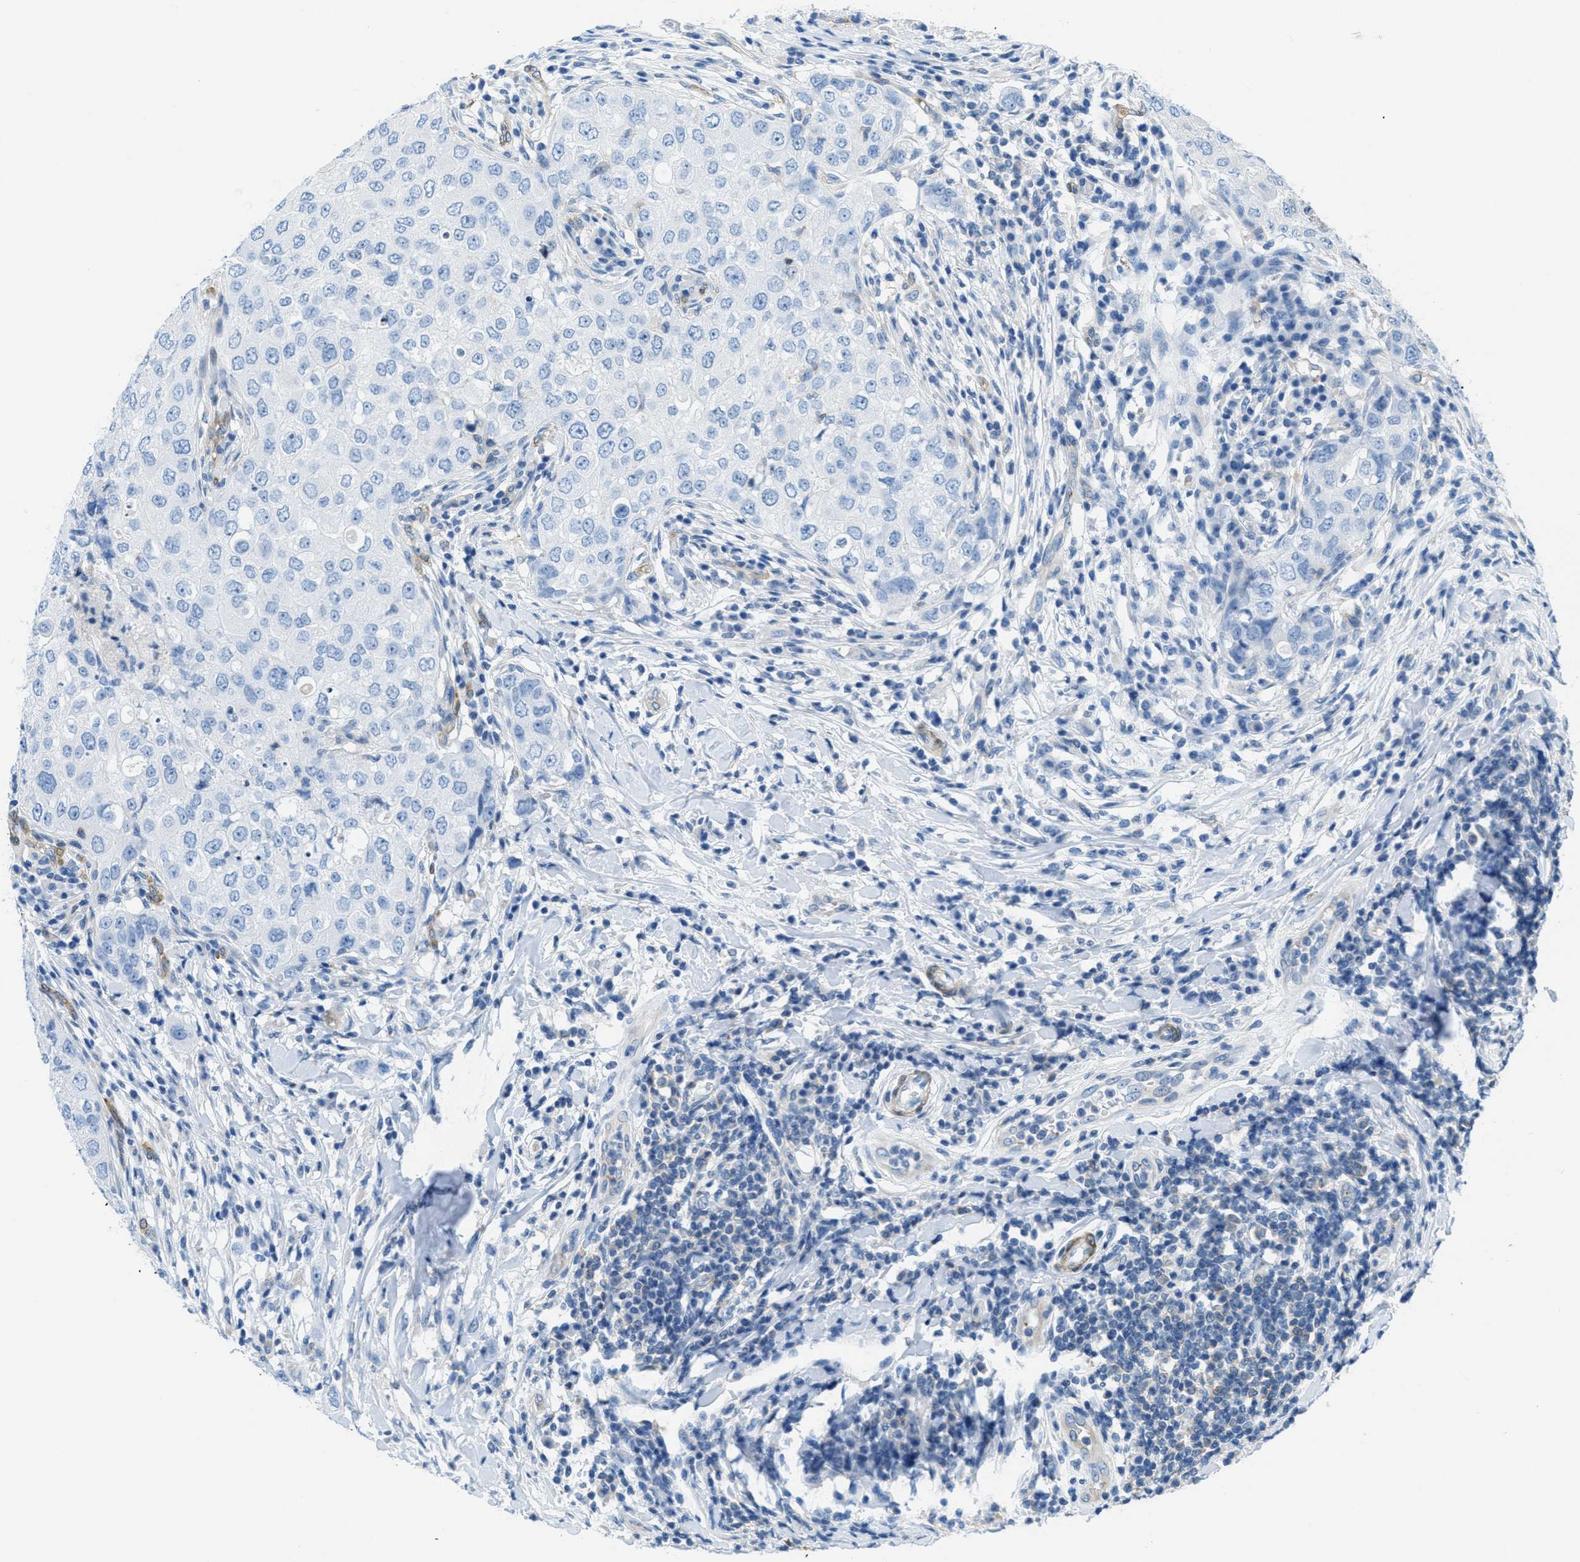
{"staining": {"intensity": "negative", "quantity": "none", "location": "none"}, "tissue": "breast cancer", "cell_type": "Tumor cells", "image_type": "cancer", "snomed": [{"axis": "morphology", "description": "Duct carcinoma"}, {"axis": "topography", "description": "Breast"}], "caption": "An immunohistochemistry image of intraductal carcinoma (breast) is shown. There is no staining in tumor cells of intraductal carcinoma (breast). Brightfield microscopy of immunohistochemistry stained with DAB (brown) and hematoxylin (blue), captured at high magnification.", "gene": "MAPRE2", "patient": {"sex": "female", "age": 27}}